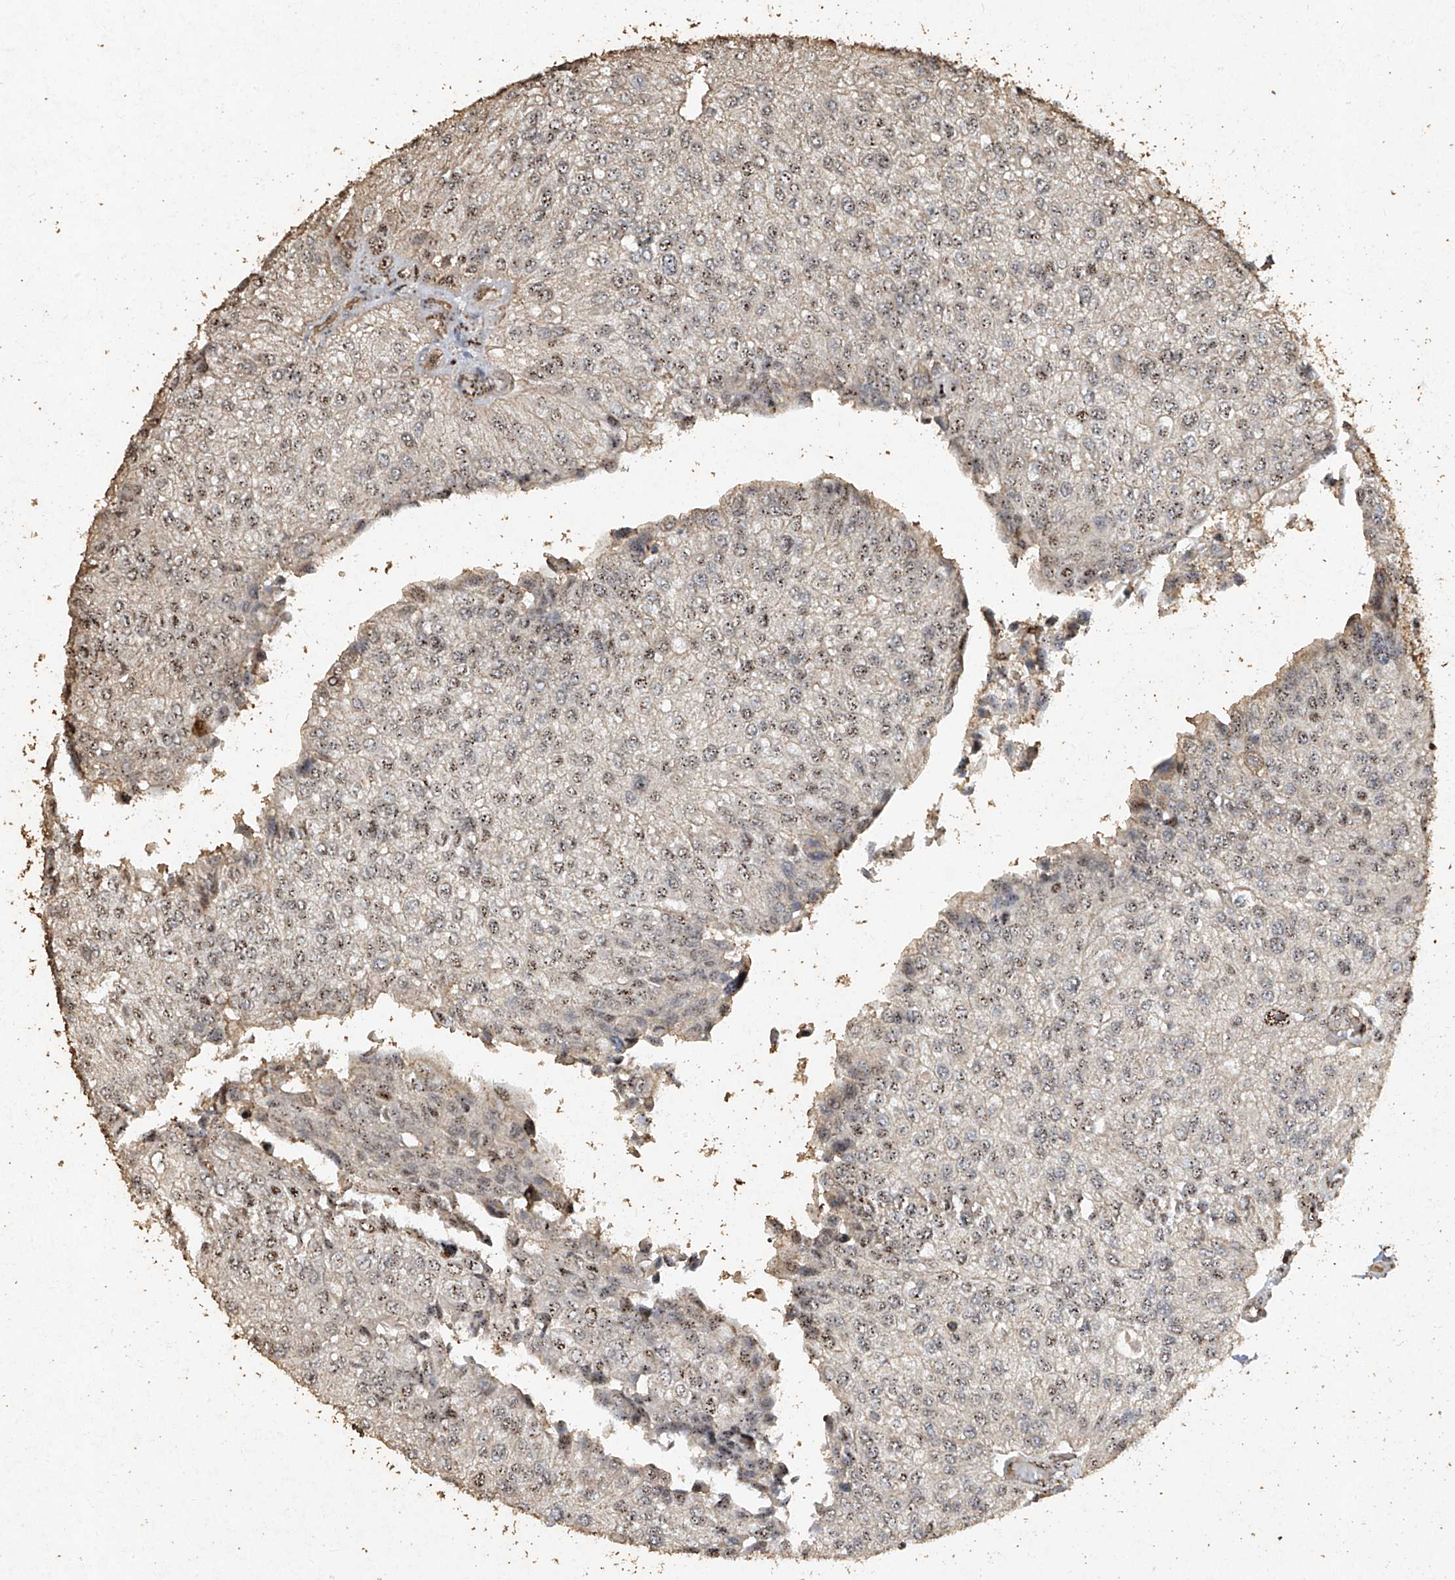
{"staining": {"intensity": "moderate", "quantity": ">75%", "location": "nuclear"}, "tissue": "urothelial cancer", "cell_type": "Tumor cells", "image_type": "cancer", "snomed": [{"axis": "morphology", "description": "Urothelial carcinoma, High grade"}, {"axis": "topography", "description": "Kidney"}, {"axis": "topography", "description": "Urinary bladder"}], "caption": "High-power microscopy captured an IHC micrograph of urothelial cancer, revealing moderate nuclear positivity in approximately >75% of tumor cells.", "gene": "ERBB3", "patient": {"sex": "male", "age": 77}}